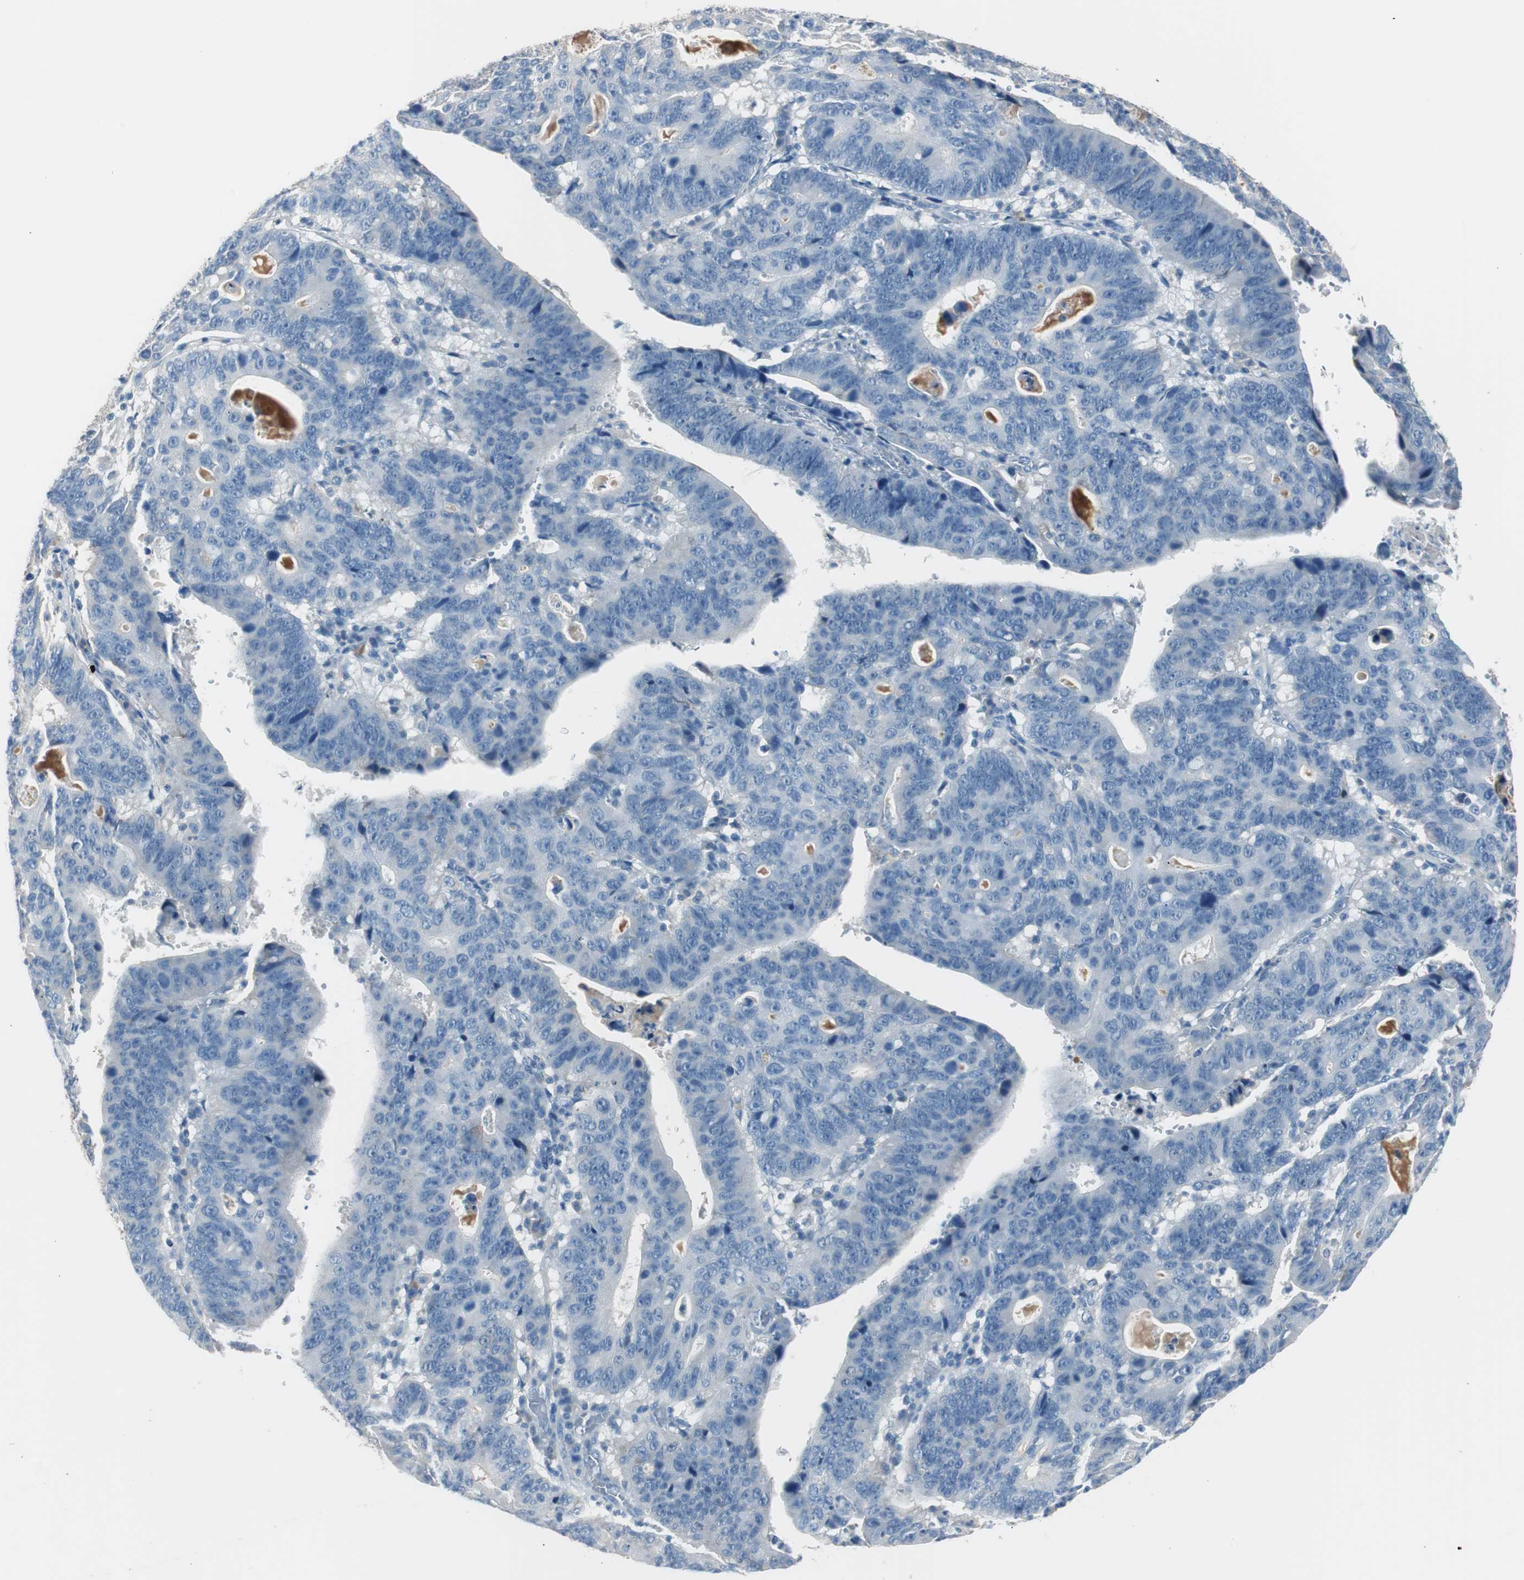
{"staining": {"intensity": "negative", "quantity": "none", "location": "none"}, "tissue": "stomach cancer", "cell_type": "Tumor cells", "image_type": "cancer", "snomed": [{"axis": "morphology", "description": "Adenocarcinoma, NOS"}, {"axis": "topography", "description": "Stomach"}], "caption": "A high-resolution photomicrograph shows immunohistochemistry staining of stomach cancer, which exhibits no significant staining in tumor cells.", "gene": "SERPINF1", "patient": {"sex": "male", "age": 59}}